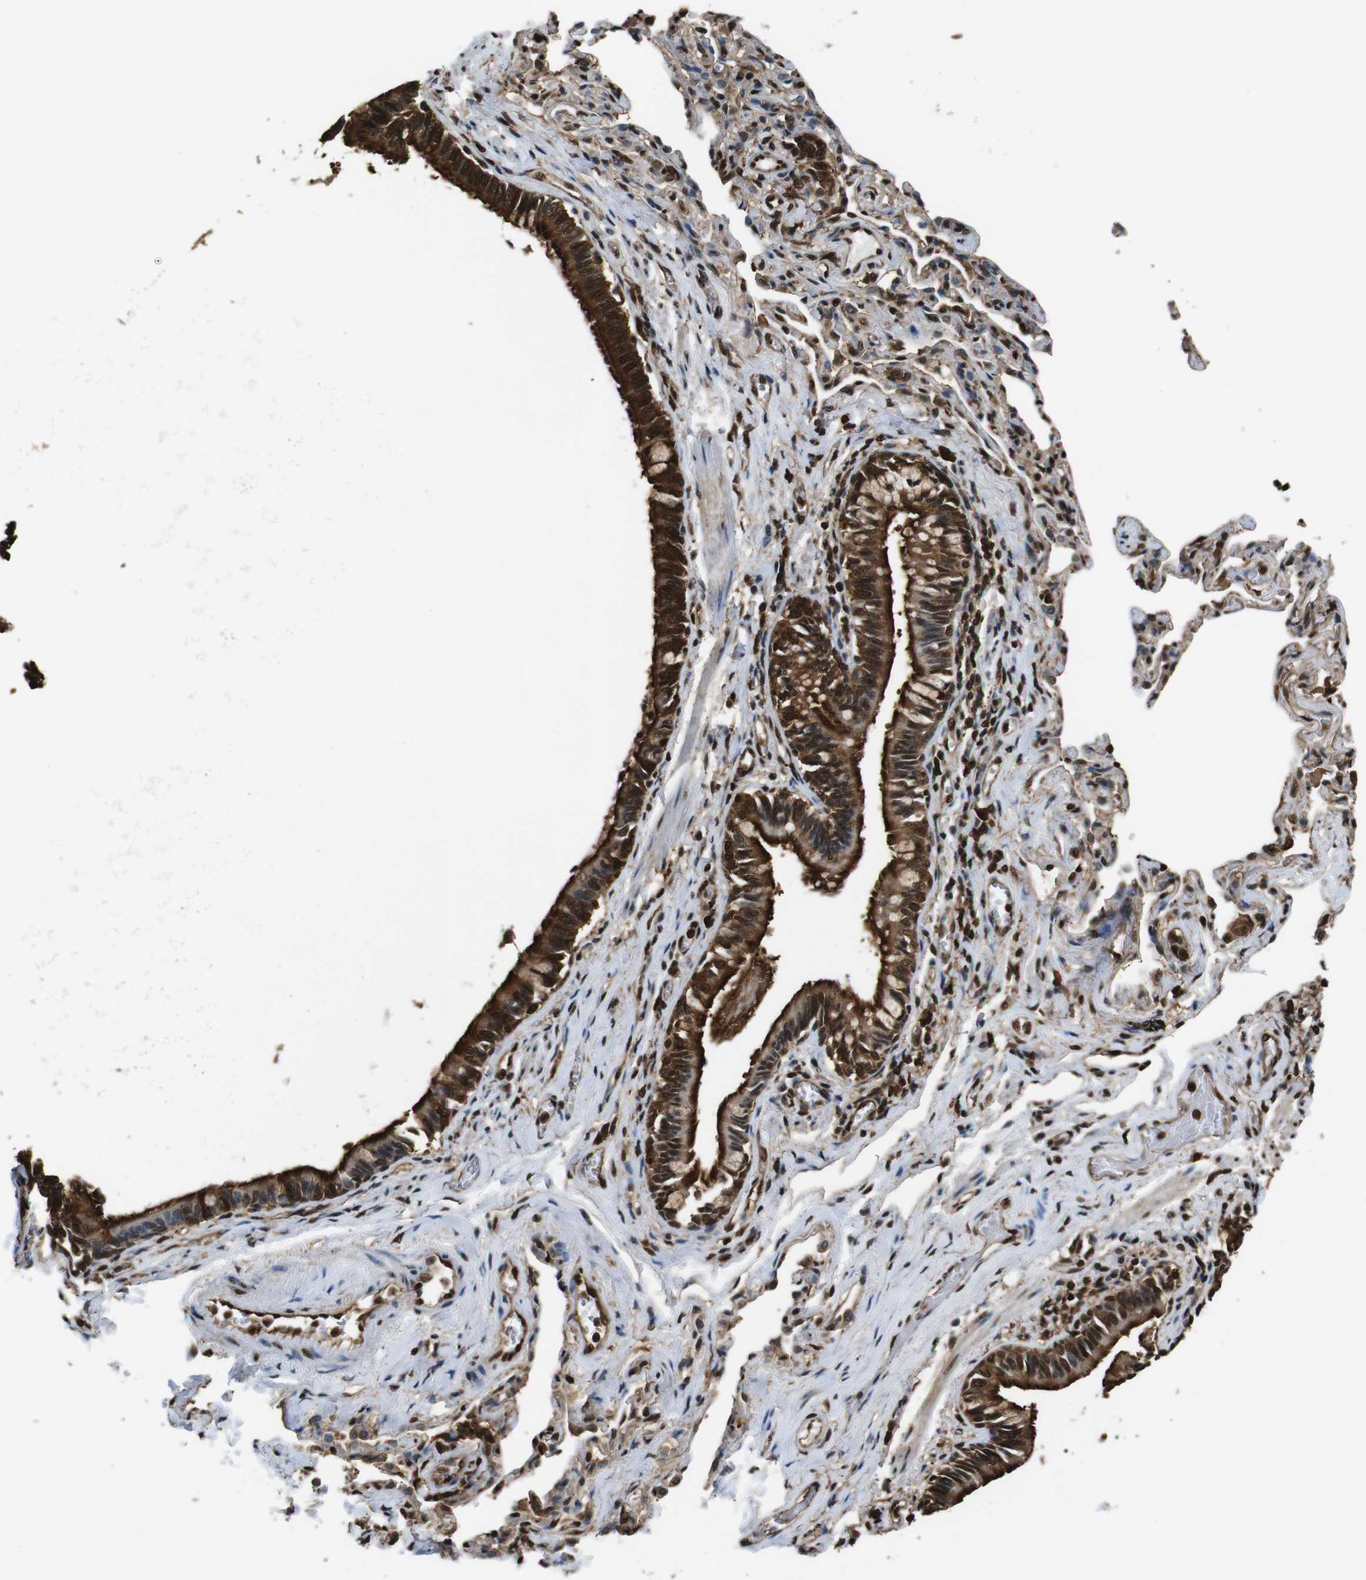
{"staining": {"intensity": "strong", "quantity": ">75%", "location": "cytoplasmic/membranous,nuclear"}, "tissue": "bronchus", "cell_type": "Respiratory epithelial cells", "image_type": "normal", "snomed": [{"axis": "morphology", "description": "Normal tissue, NOS"}, {"axis": "topography", "description": "Bronchus"}, {"axis": "topography", "description": "Lung"}], "caption": "DAB (3,3'-diaminobenzidine) immunohistochemical staining of benign human bronchus displays strong cytoplasmic/membranous,nuclear protein positivity in approximately >75% of respiratory epithelial cells.", "gene": "VCP", "patient": {"sex": "male", "age": 64}}